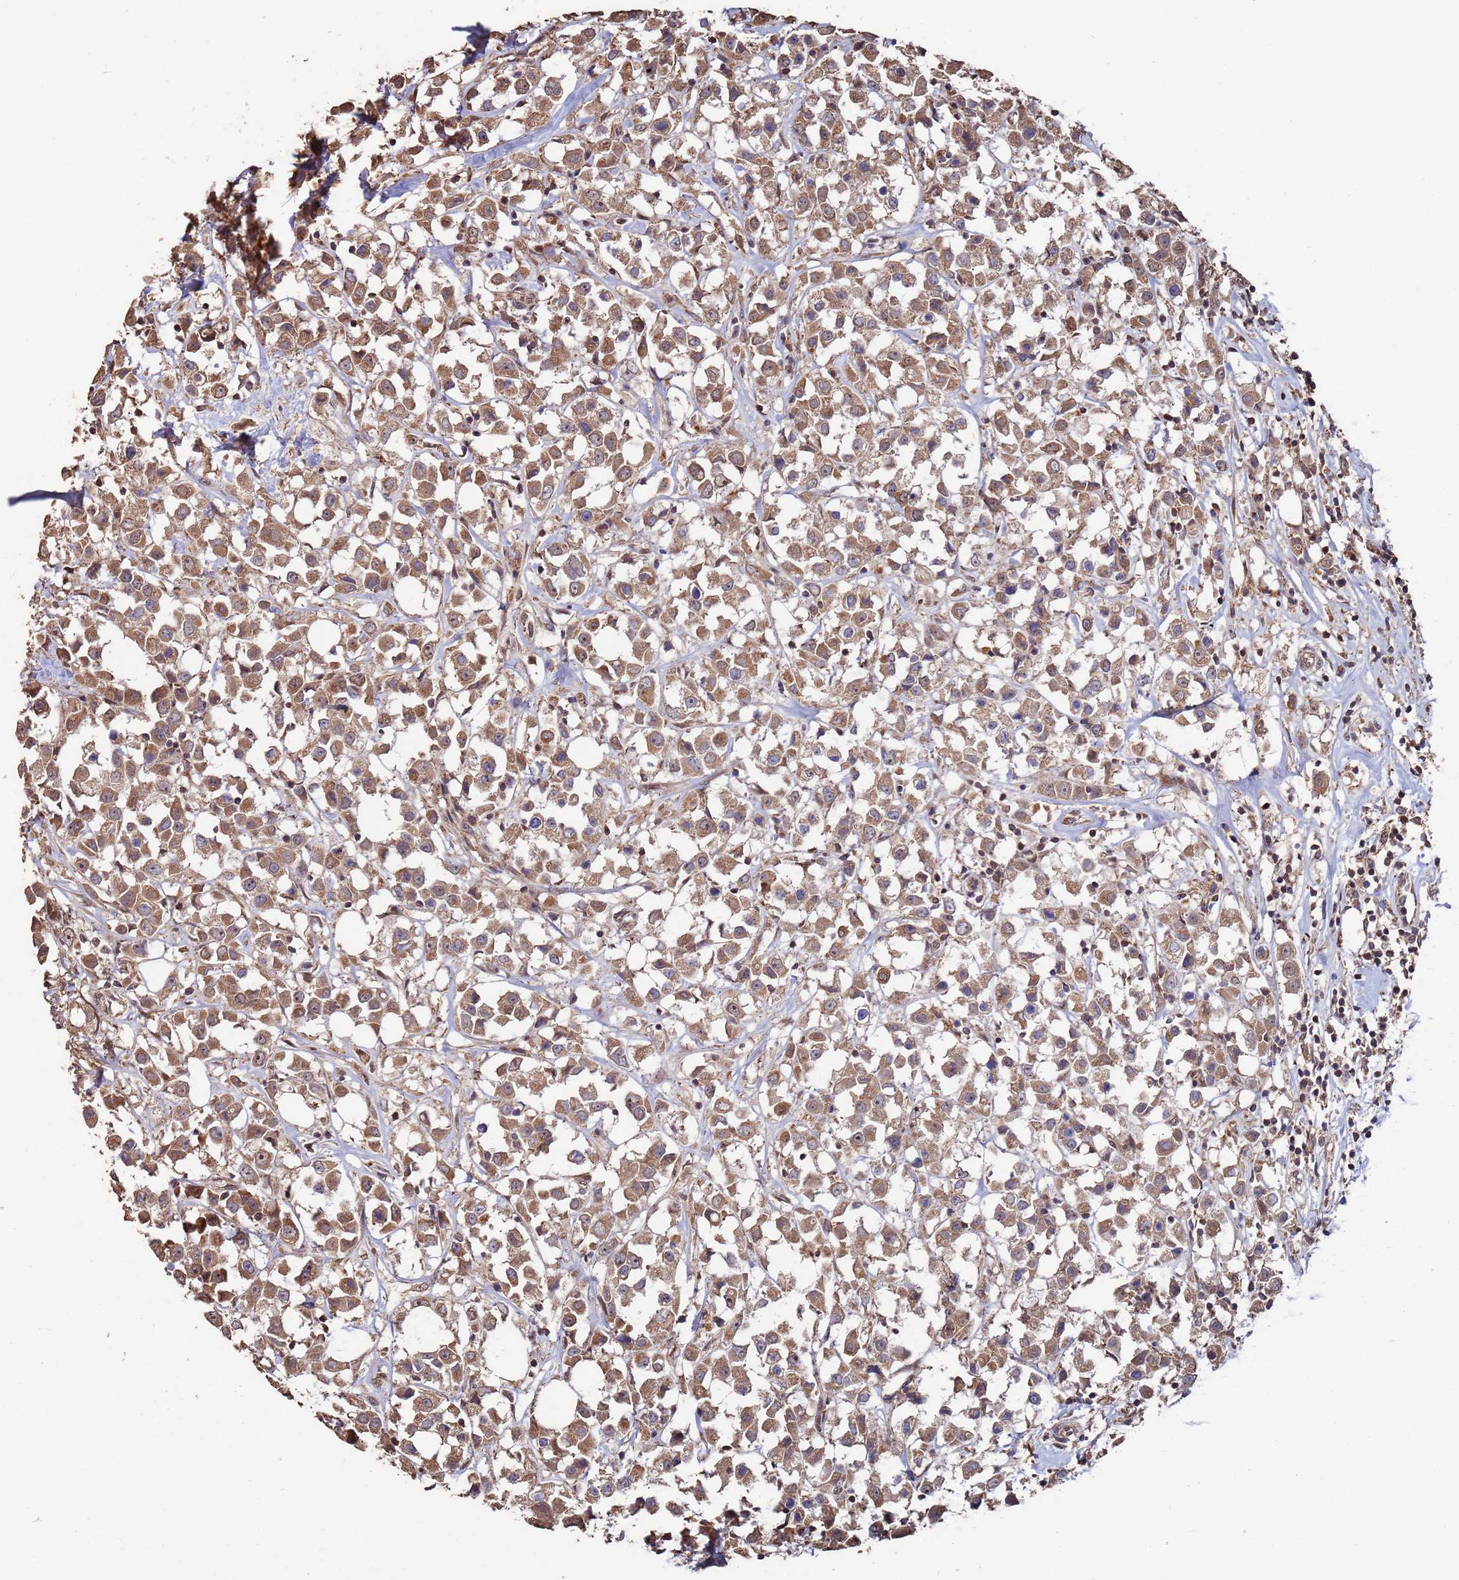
{"staining": {"intensity": "moderate", "quantity": ">75%", "location": "cytoplasmic/membranous"}, "tissue": "breast cancer", "cell_type": "Tumor cells", "image_type": "cancer", "snomed": [{"axis": "morphology", "description": "Duct carcinoma"}, {"axis": "topography", "description": "Breast"}], "caption": "A medium amount of moderate cytoplasmic/membranous expression is seen in approximately >75% of tumor cells in breast cancer tissue.", "gene": "PRR7", "patient": {"sex": "female", "age": 61}}